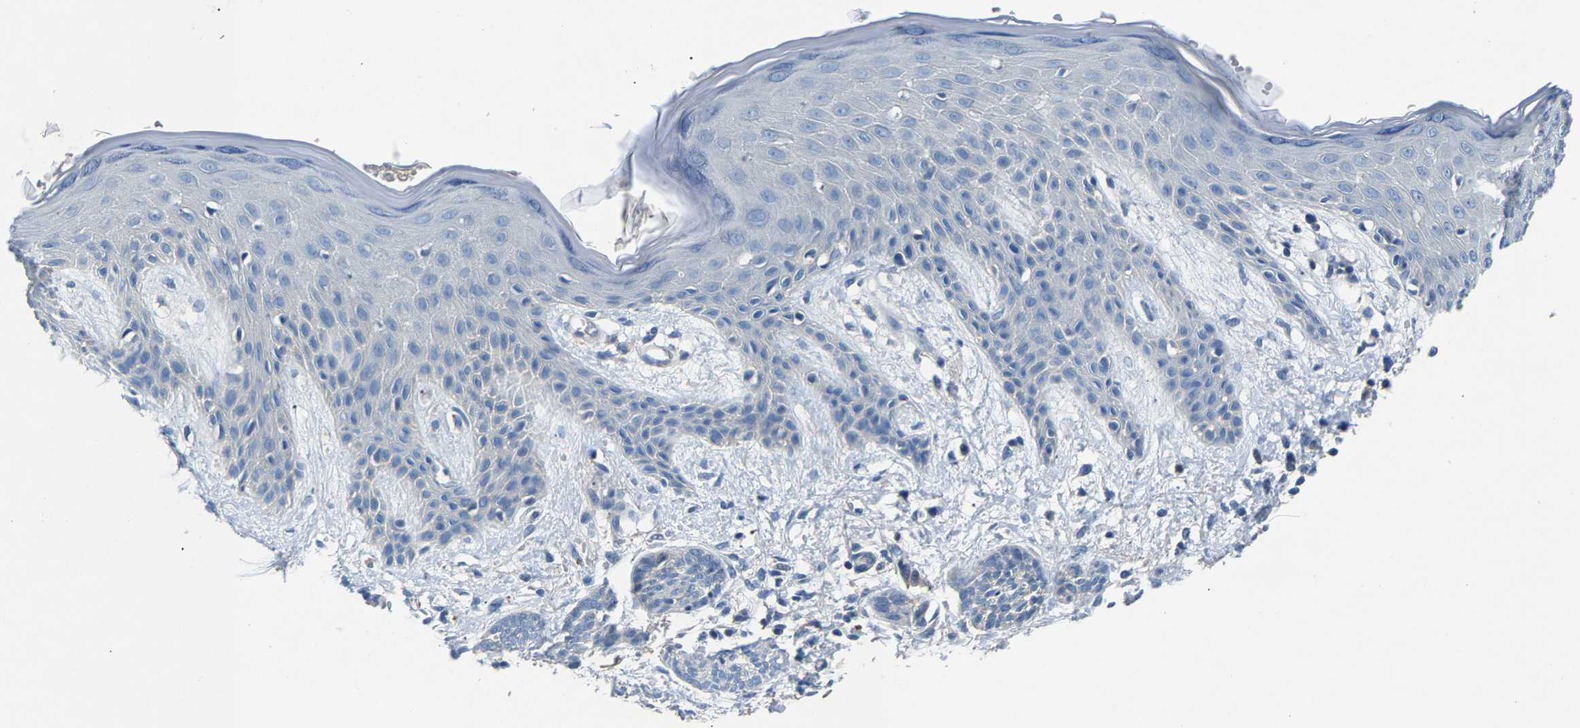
{"staining": {"intensity": "negative", "quantity": "none", "location": "none"}, "tissue": "skin cancer", "cell_type": "Tumor cells", "image_type": "cancer", "snomed": [{"axis": "morphology", "description": "Basal cell carcinoma"}, {"axis": "topography", "description": "Skin"}], "caption": "An image of basal cell carcinoma (skin) stained for a protein reveals no brown staining in tumor cells.", "gene": "DNAAF5", "patient": {"sex": "female", "age": 59}}